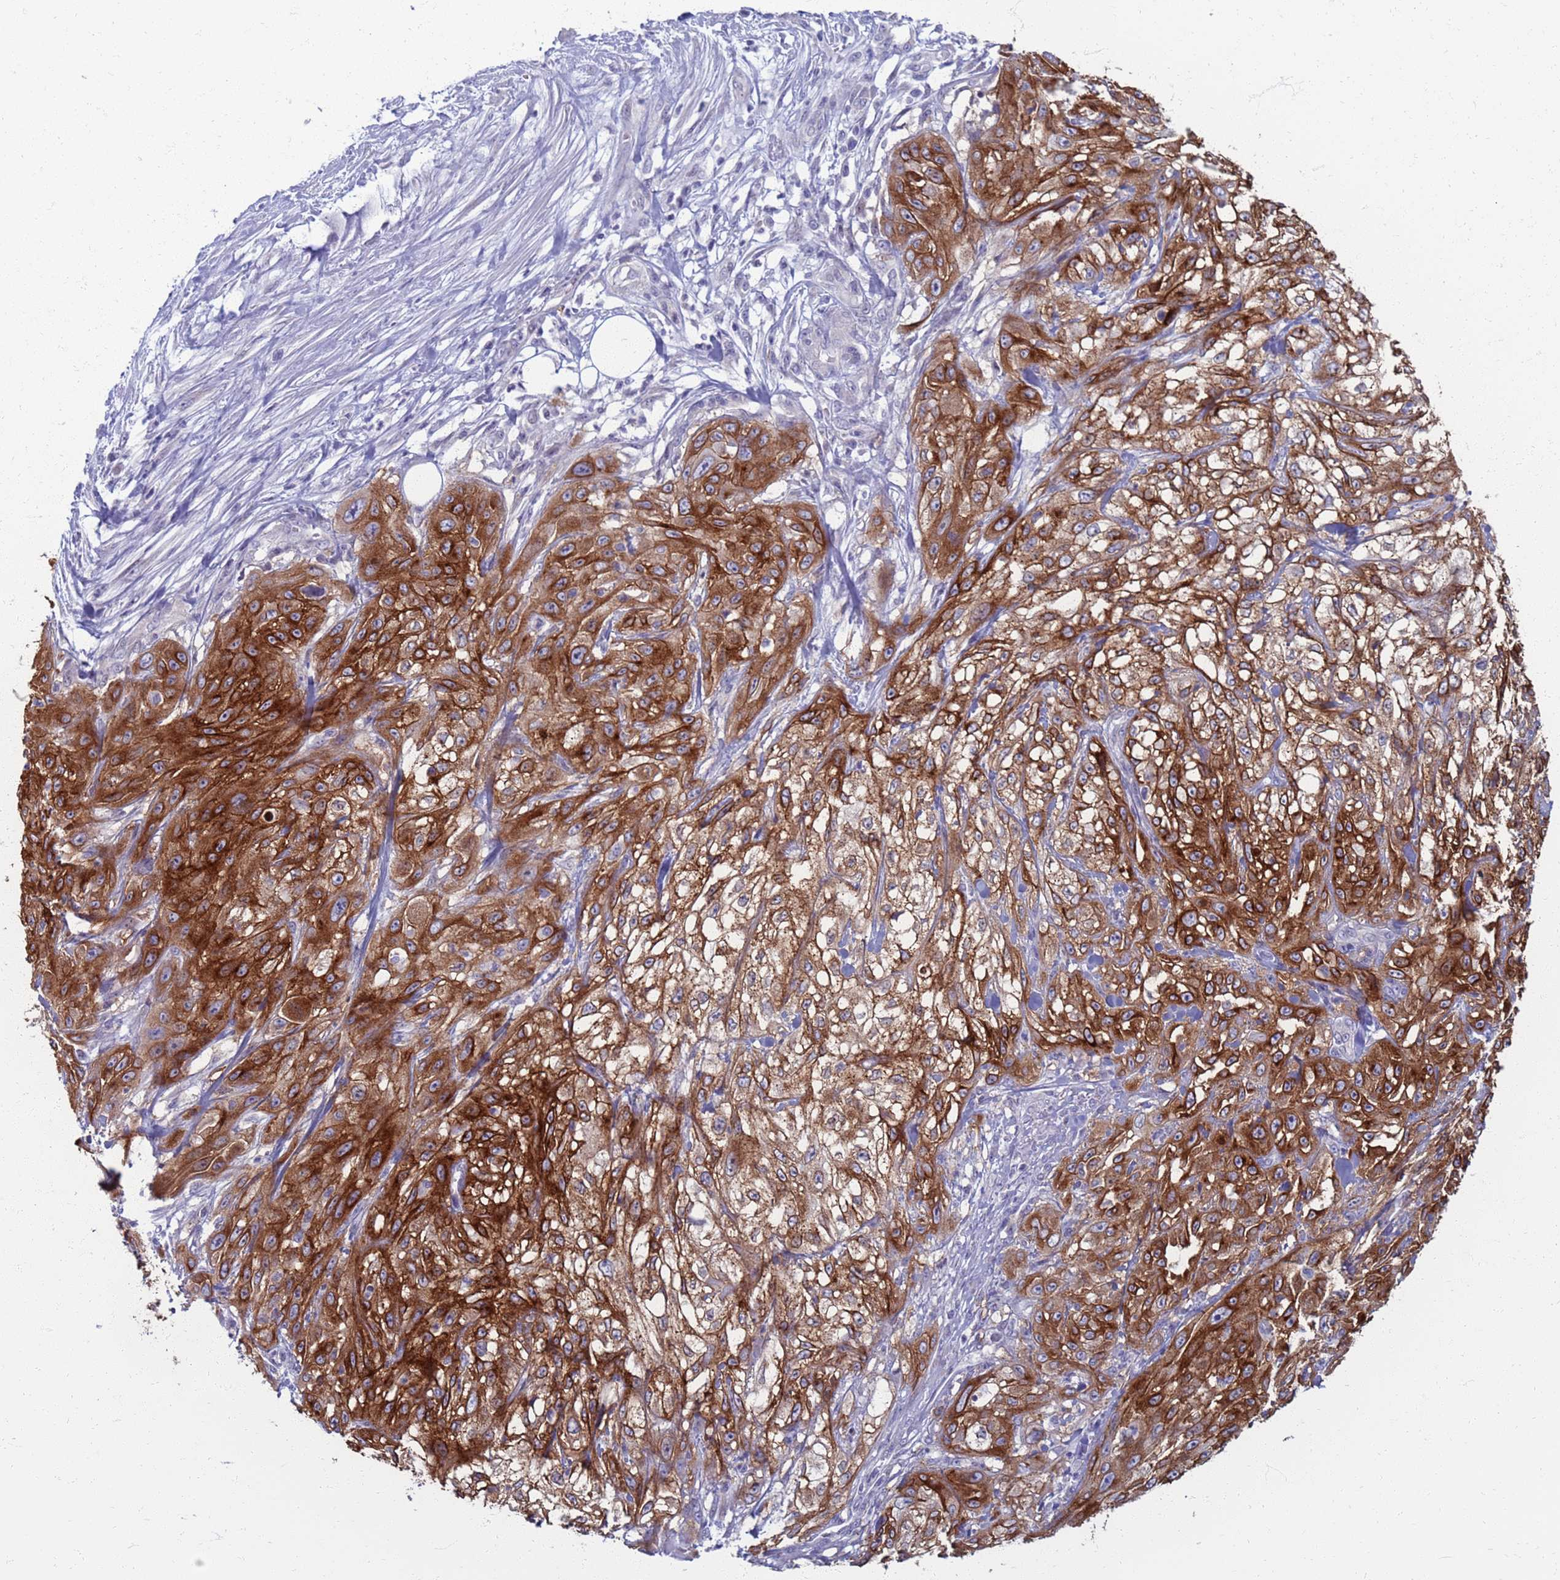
{"staining": {"intensity": "strong", "quantity": ">75%", "location": "cytoplasmic/membranous"}, "tissue": "skin cancer", "cell_type": "Tumor cells", "image_type": "cancer", "snomed": [{"axis": "morphology", "description": "Squamous cell carcinoma, NOS"}, {"axis": "morphology", "description": "Squamous cell carcinoma, metastatic, NOS"}, {"axis": "topography", "description": "Skin"}, {"axis": "topography", "description": "Lymph node"}], "caption": "Immunohistochemical staining of metastatic squamous cell carcinoma (skin) shows high levels of strong cytoplasmic/membranous protein expression in approximately >75% of tumor cells.", "gene": "CLCA2", "patient": {"sex": "male", "age": 75}}